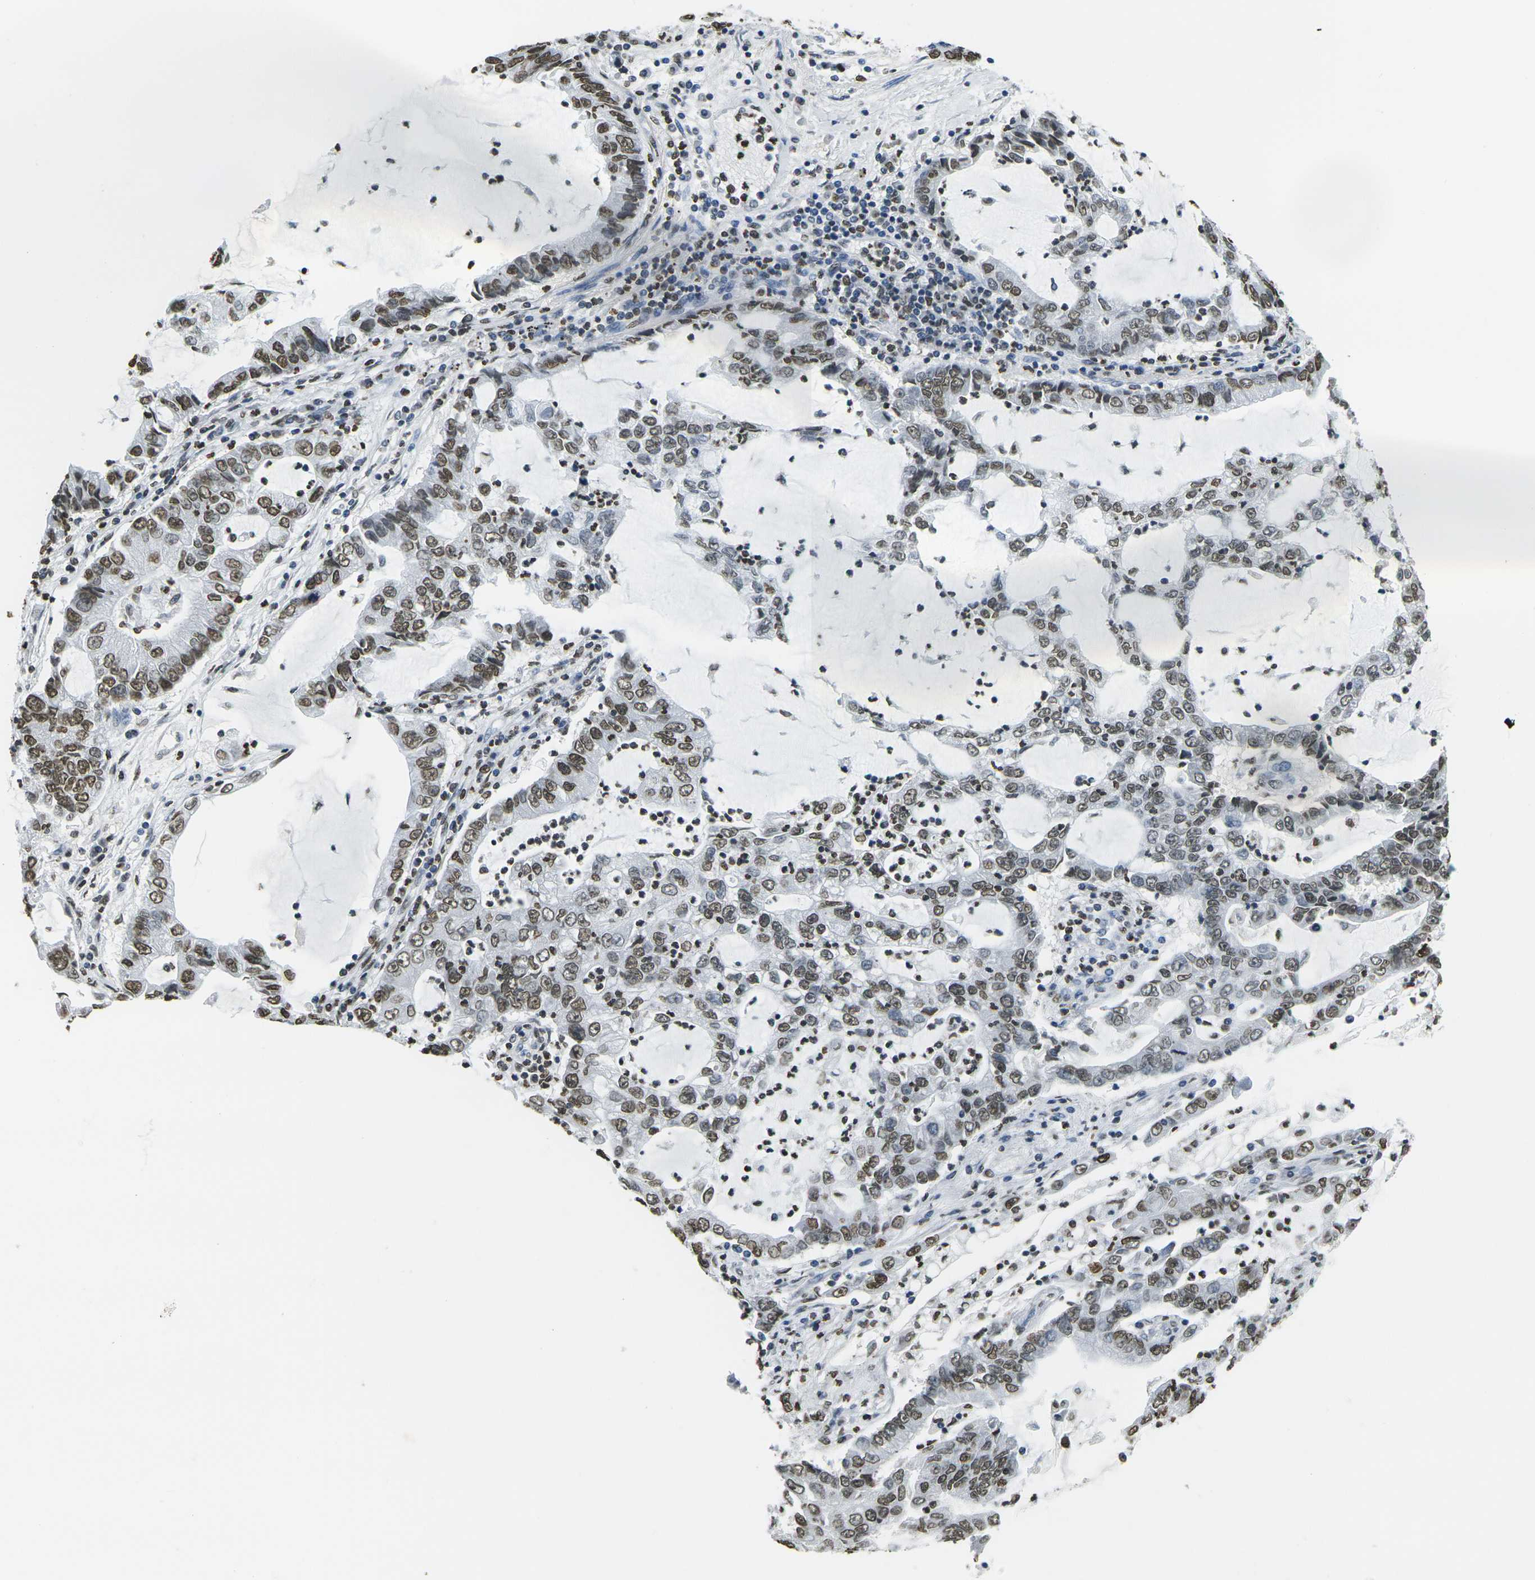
{"staining": {"intensity": "strong", "quantity": ">75%", "location": "nuclear"}, "tissue": "lung cancer", "cell_type": "Tumor cells", "image_type": "cancer", "snomed": [{"axis": "morphology", "description": "Adenocarcinoma, NOS"}, {"axis": "topography", "description": "Lung"}], "caption": "Protein staining exhibits strong nuclear positivity in about >75% of tumor cells in lung cancer (adenocarcinoma).", "gene": "DRAXIN", "patient": {"sex": "female", "age": 51}}